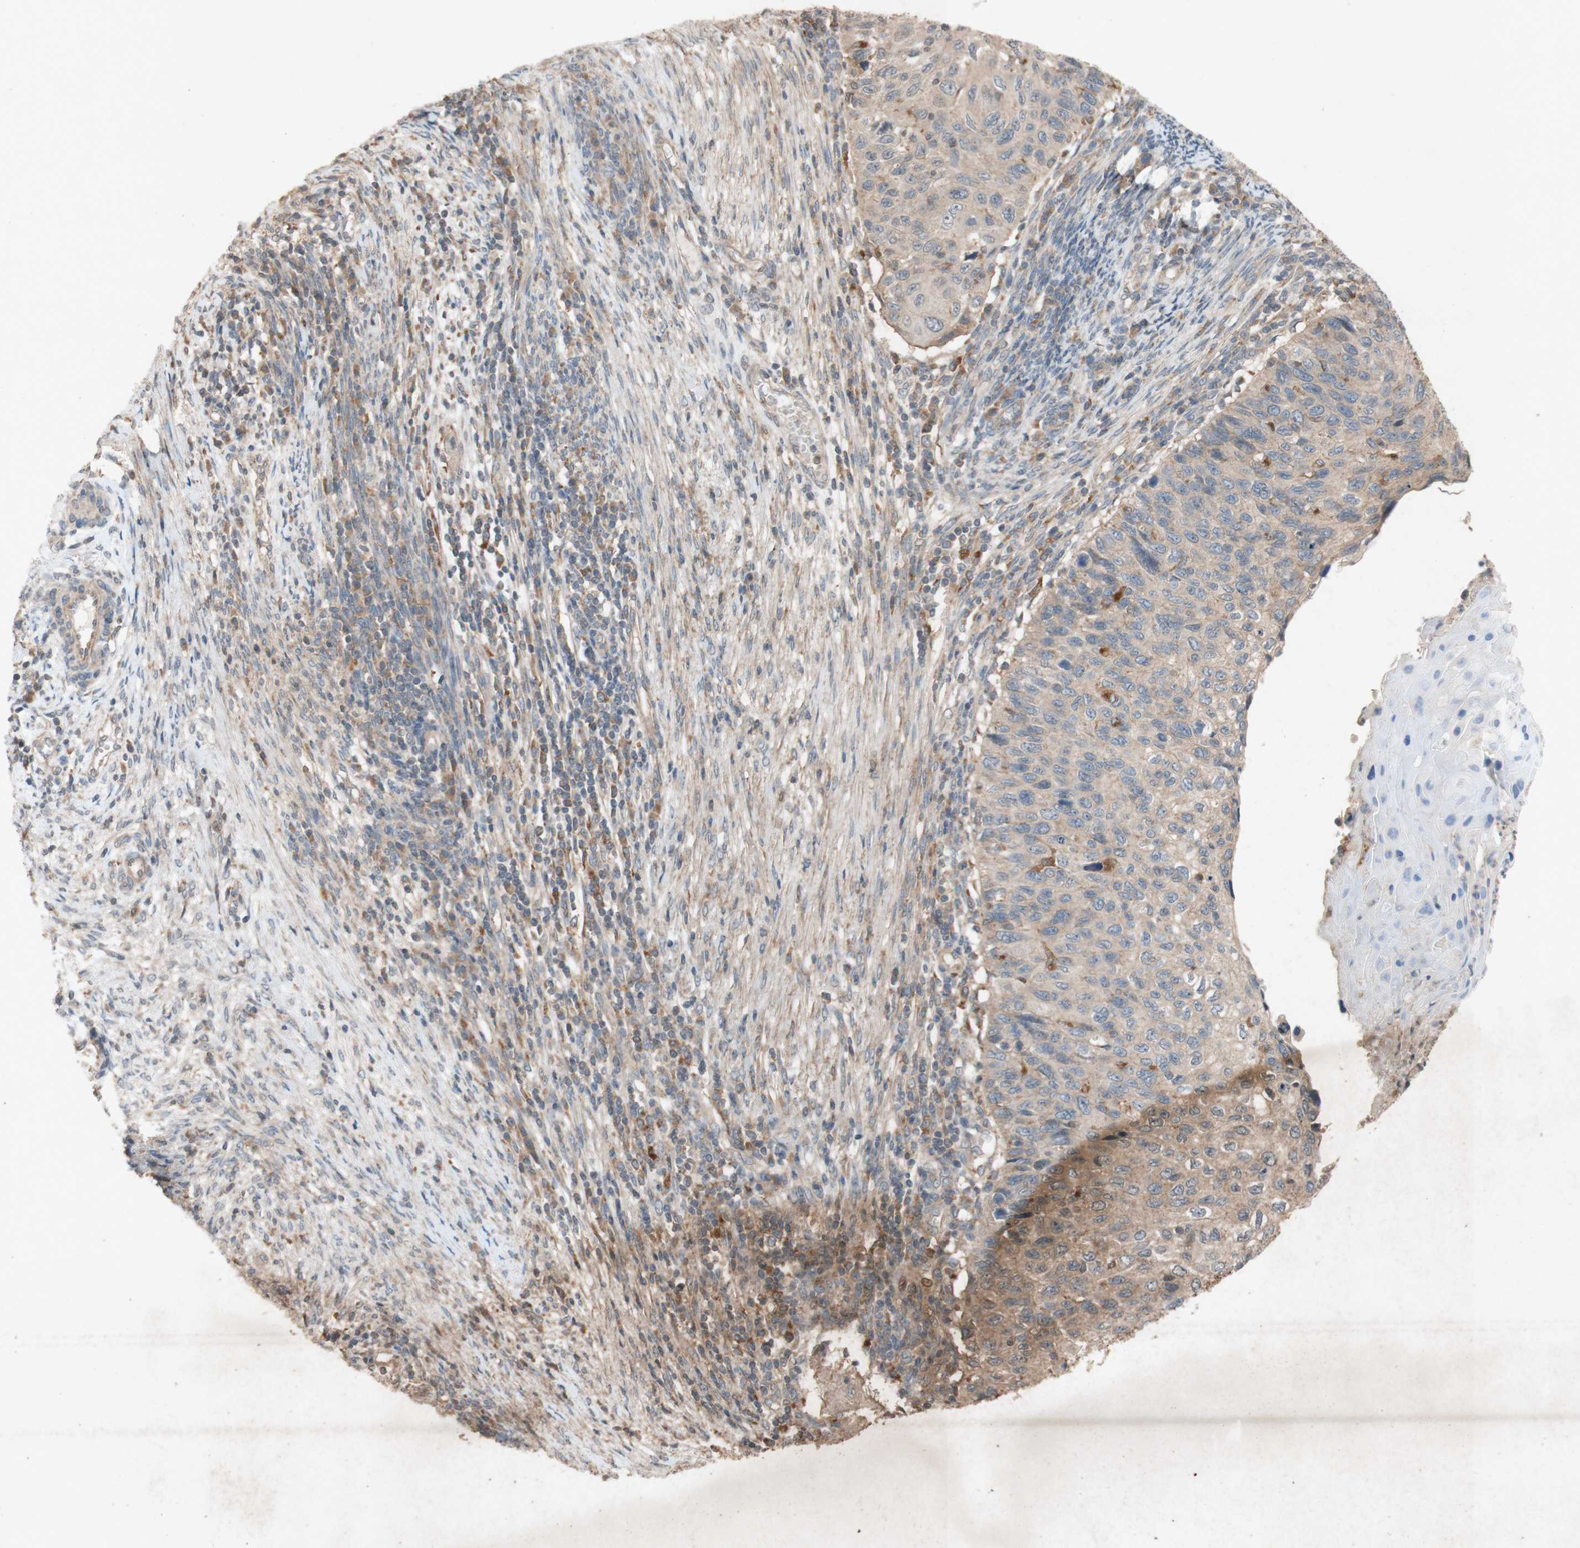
{"staining": {"intensity": "weak", "quantity": "<25%", "location": "cytoplasmic/membranous"}, "tissue": "cervical cancer", "cell_type": "Tumor cells", "image_type": "cancer", "snomed": [{"axis": "morphology", "description": "Squamous cell carcinoma, NOS"}, {"axis": "topography", "description": "Cervix"}], "caption": "Immunohistochemistry of cervical cancer reveals no positivity in tumor cells. Nuclei are stained in blue.", "gene": "ATP6V1F", "patient": {"sex": "female", "age": 70}}